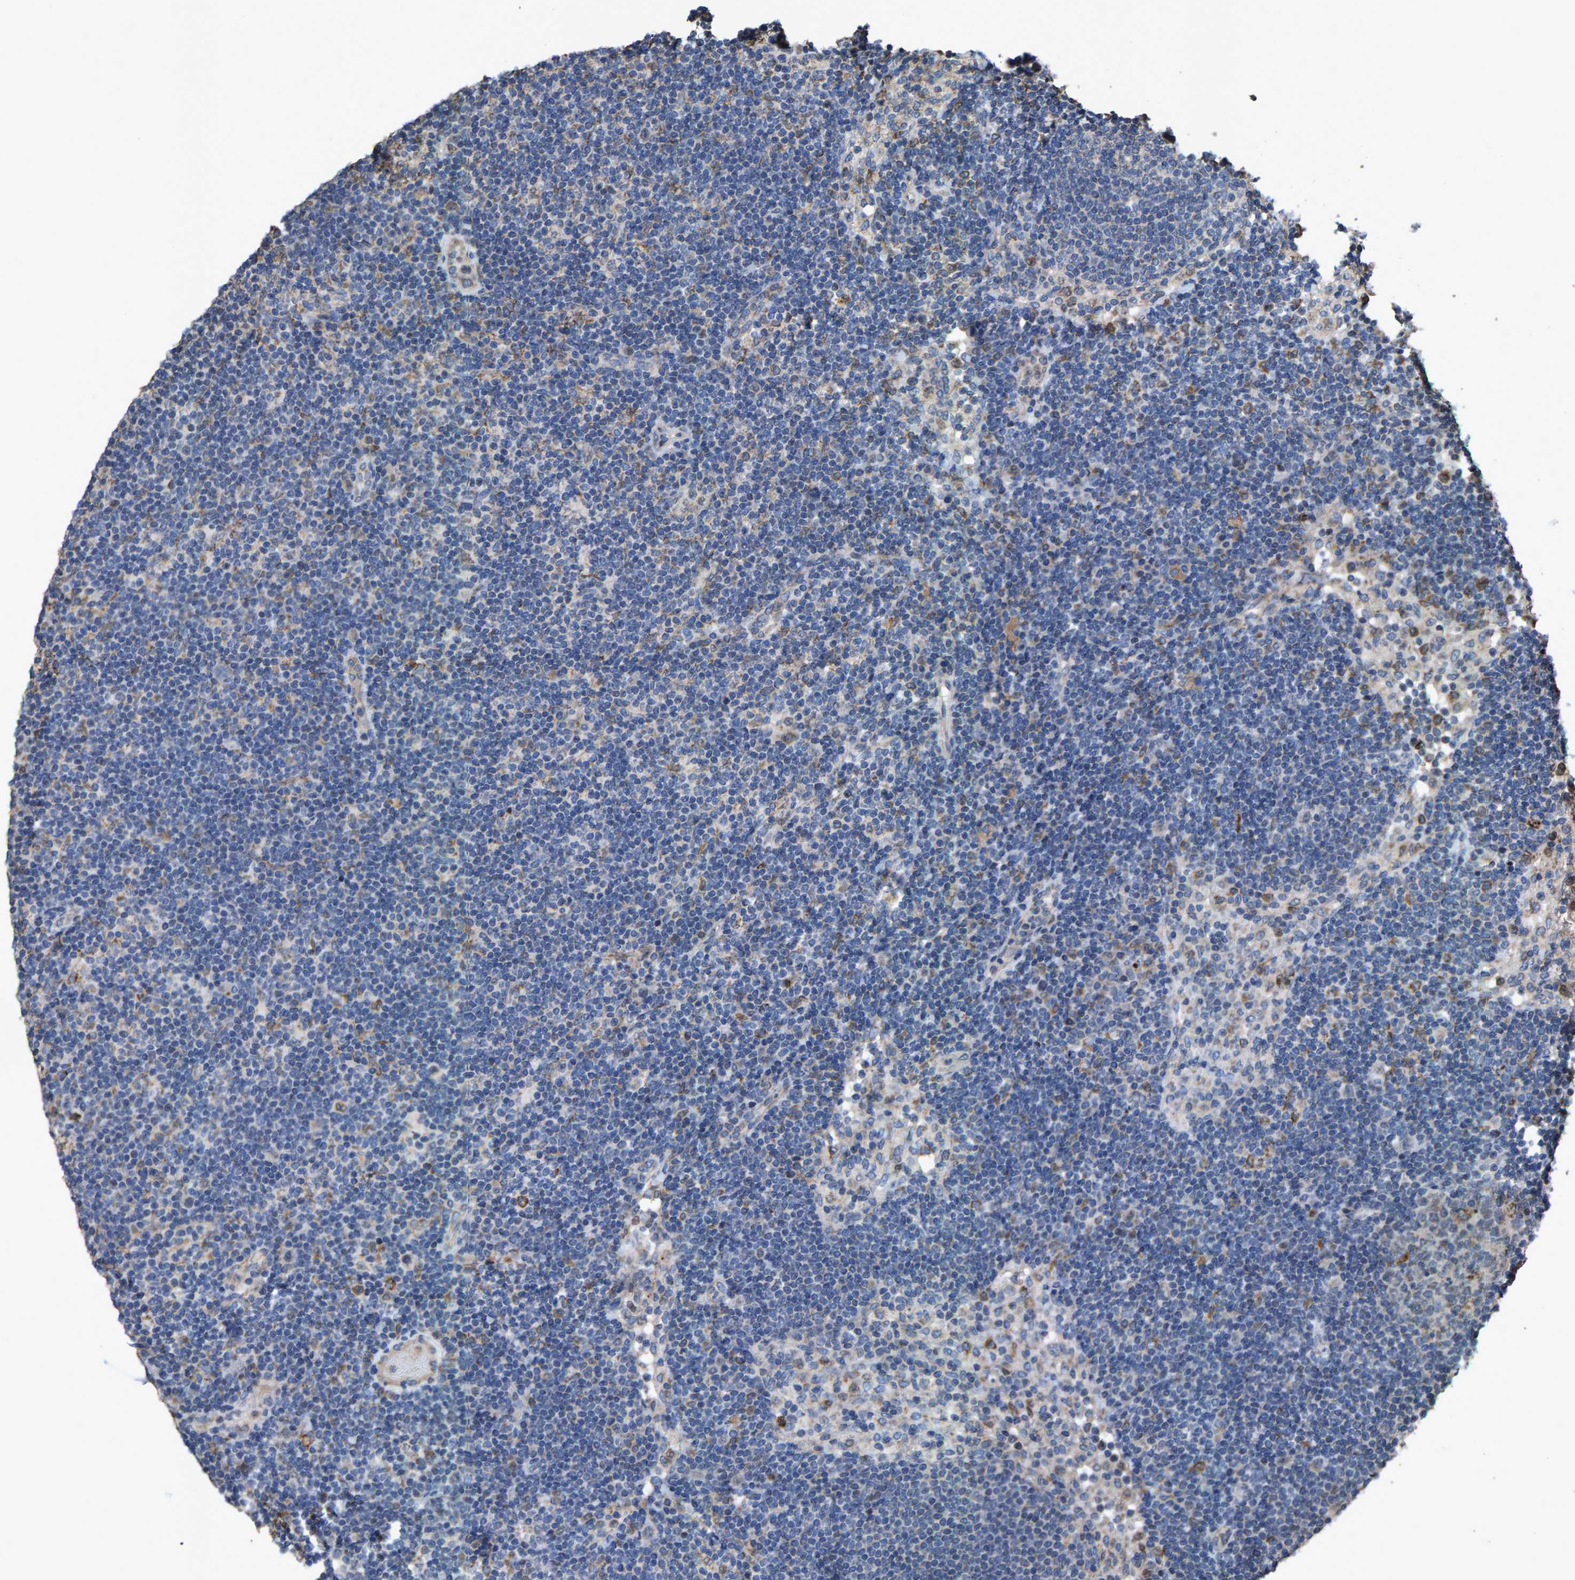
{"staining": {"intensity": "negative", "quantity": "none", "location": "none"}, "tissue": "lymph node", "cell_type": "Germinal center cells", "image_type": "normal", "snomed": [{"axis": "morphology", "description": "Normal tissue, NOS"}, {"axis": "morphology", "description": "Carcinoid, malignant, NOS"}, {"axis": "topography", "description": "Lymph node"}], "caption": "Immunohistochemistry photomicrograph of benign human lymph node stained for a protein (brown), which reveals no expression in germinal center cells.", "gene": "TDRKH", "patient": {"sex": "male", "age": 47}}